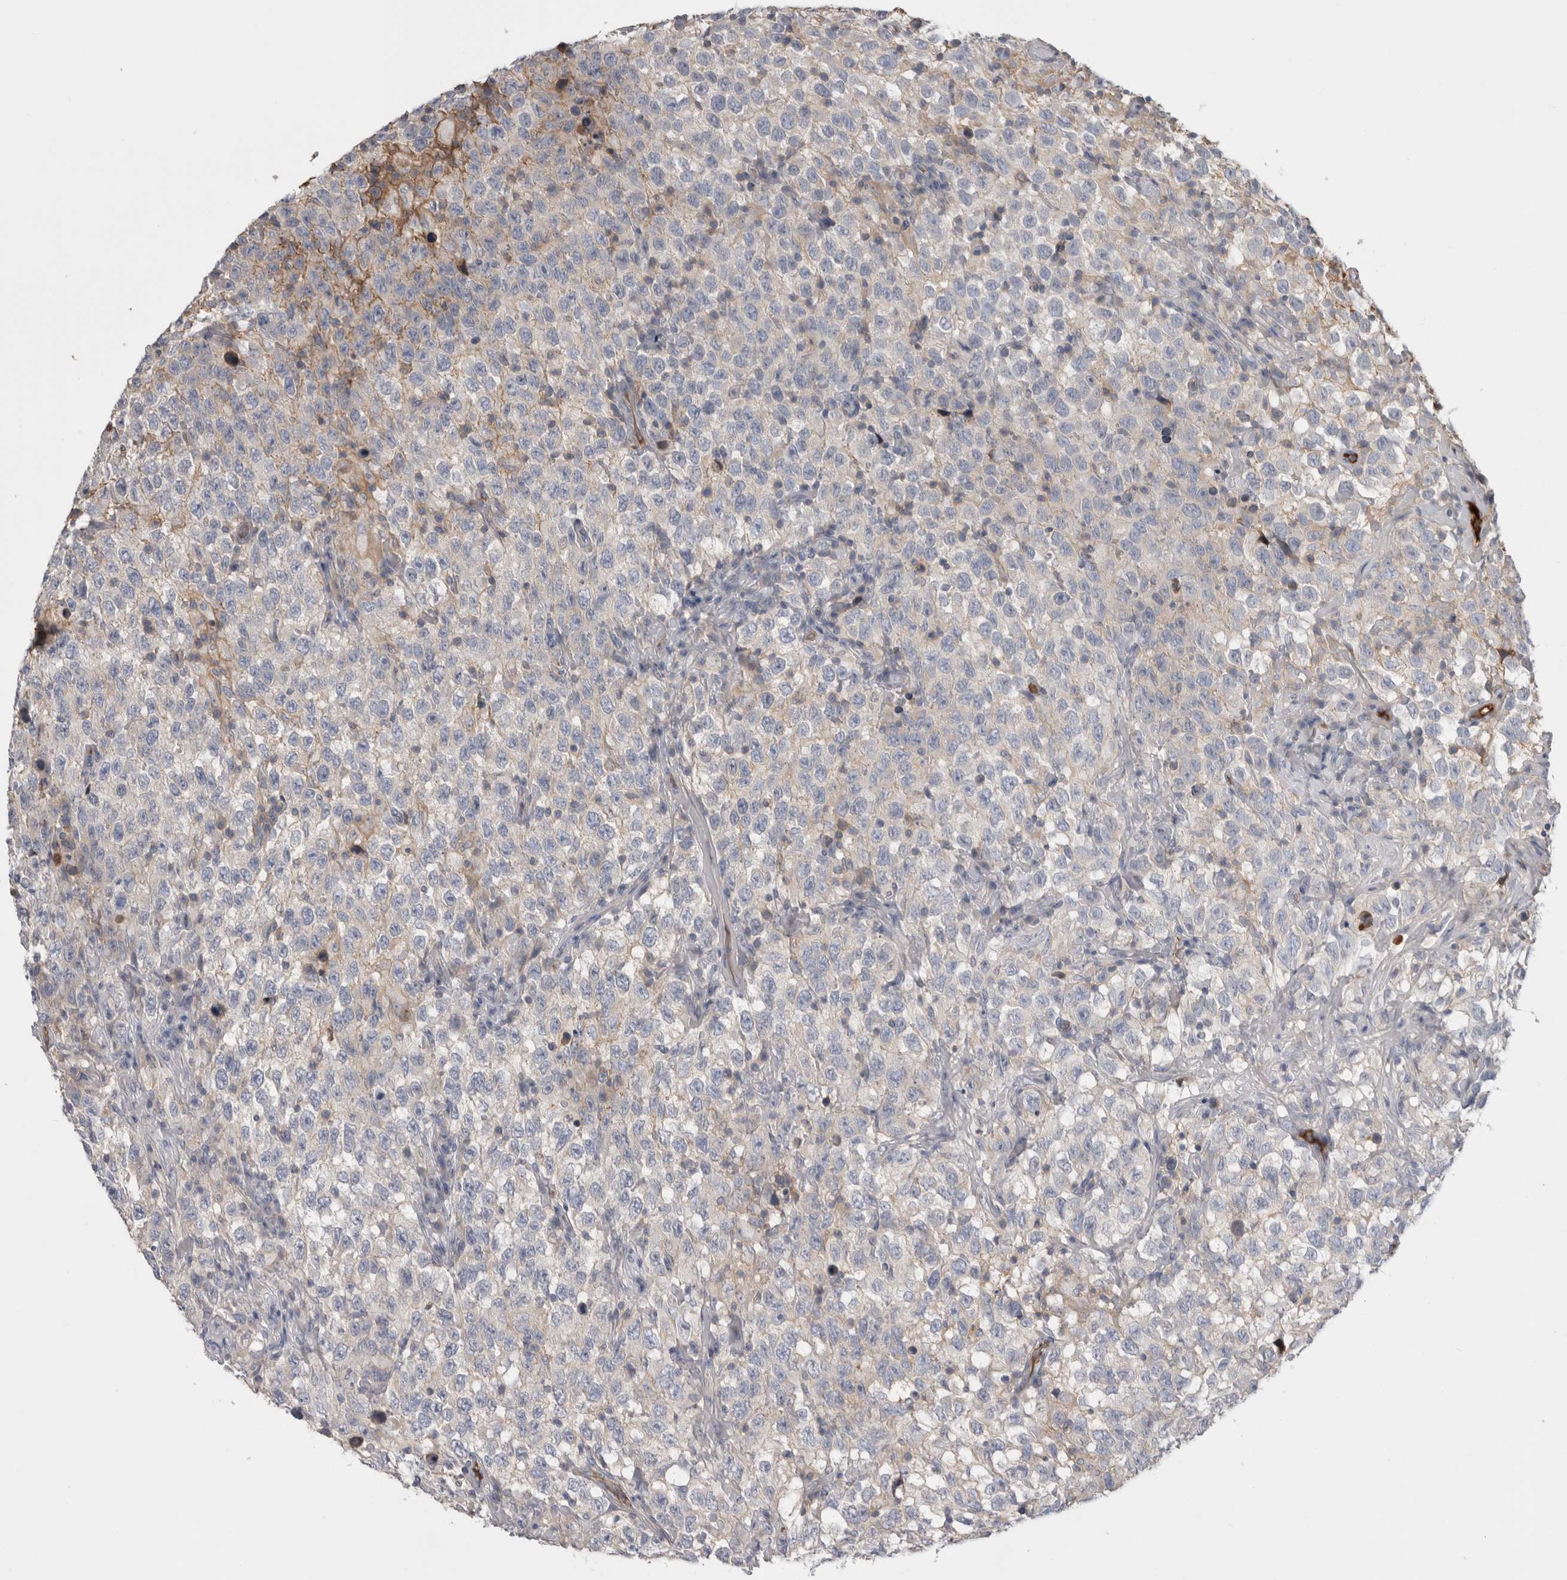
{"staining": {"intensity": "weak", "quantity": "25%-75%", "location": "cytoplasmic/membranous"}, "tissue": "testis cancer", "cell_type": "Tumor cells", "image_type": "cancer", "snomed": [{"axis": "morphology", "description": "Seminoma, NOS"}, {"axis": "topography", "description": "Testis"}], "caption": "This is a histology image of IHC staining of testis cancer, which shows weak expression in the cytoplasmic/membranous of tumor cells.", "gene": "TBCE", "patient": {"sex": "male", "age": 41}}